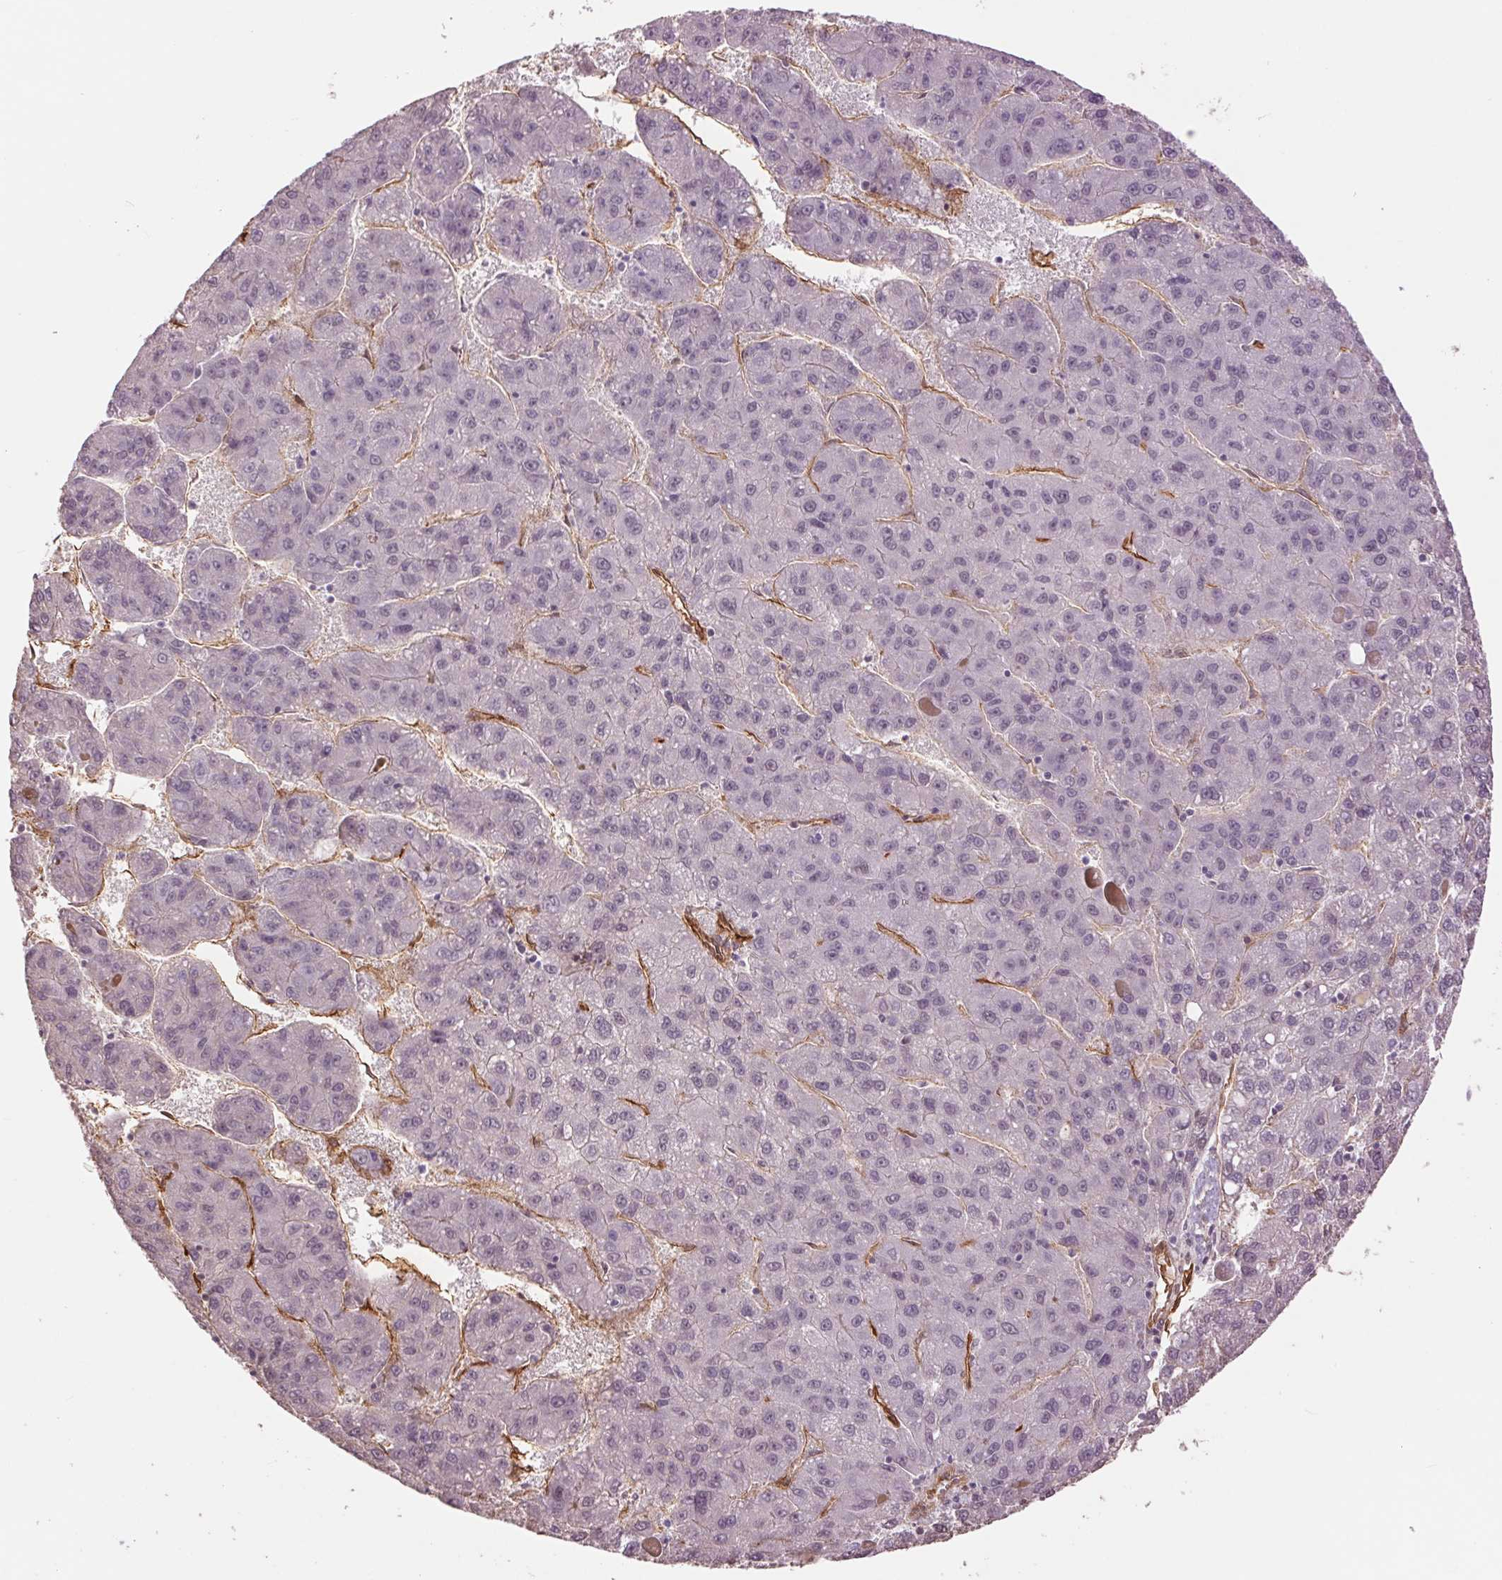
{"staining": {"intensity": "negative", "quantity": "none", "location": "none"}, "tissue": "liver cancer", "cell_type": "Tumor cells", "image_type": "cancer", "snomed": [{"axis": "morphology", "description": "Carcinoma, Hepatocellular, NOS"}, {"axis": "topography", "description": "Liver"}], "caption": "High magnification brightfield microscopy of liver hepatocellular carcinoma stained with DAB (3,3'-diaminobenzidine) (brown) and counterstained with hematoxylin (blue): tumor cells show no significant expression.", "gene": "PALM", "patient": {"sex": "female", "age": 82}}